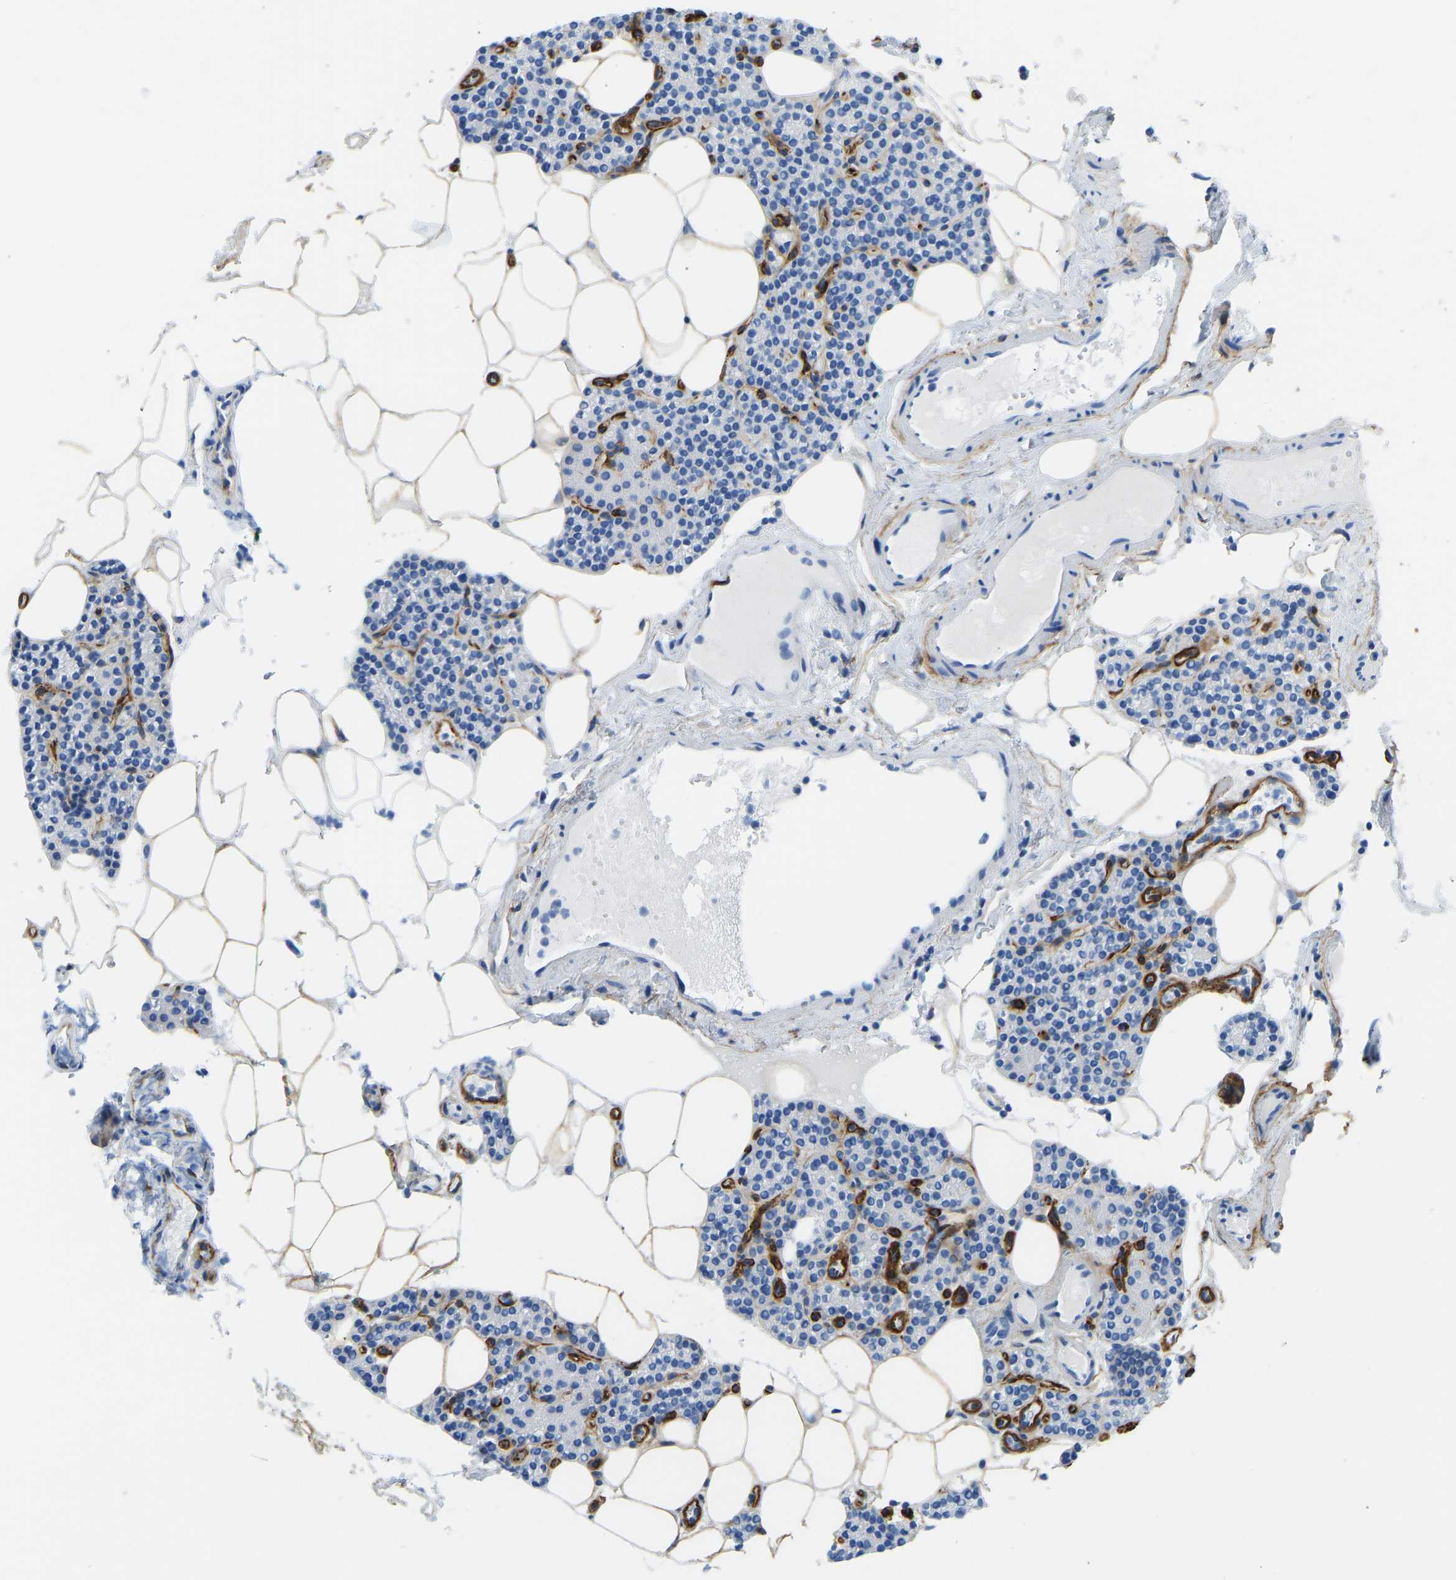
{"staining": {"intensity": "negative", "quantity": "none", "location": "none"}, "tissue": "parathyroid gland", "cell_type": "Glandular cells", "image_type": "normal", "snomed": [{"axis": "morphology", "description": "Normal tissue, NOS"}, {"axis": "morphology", "description": "Adenoma, NOS"}, {"axis": "topography", "description": "Parathyroid gland"}], "caption": "Glandular cells show no significant staining in normal parathyroid gland. (DAB (3,3'-diaminobenzidine) immunohistochemistry visualized using brightfield microscopy, high magnification).", "gene": "COL15A1", "patient": {"sex": "female", "age": 64}}